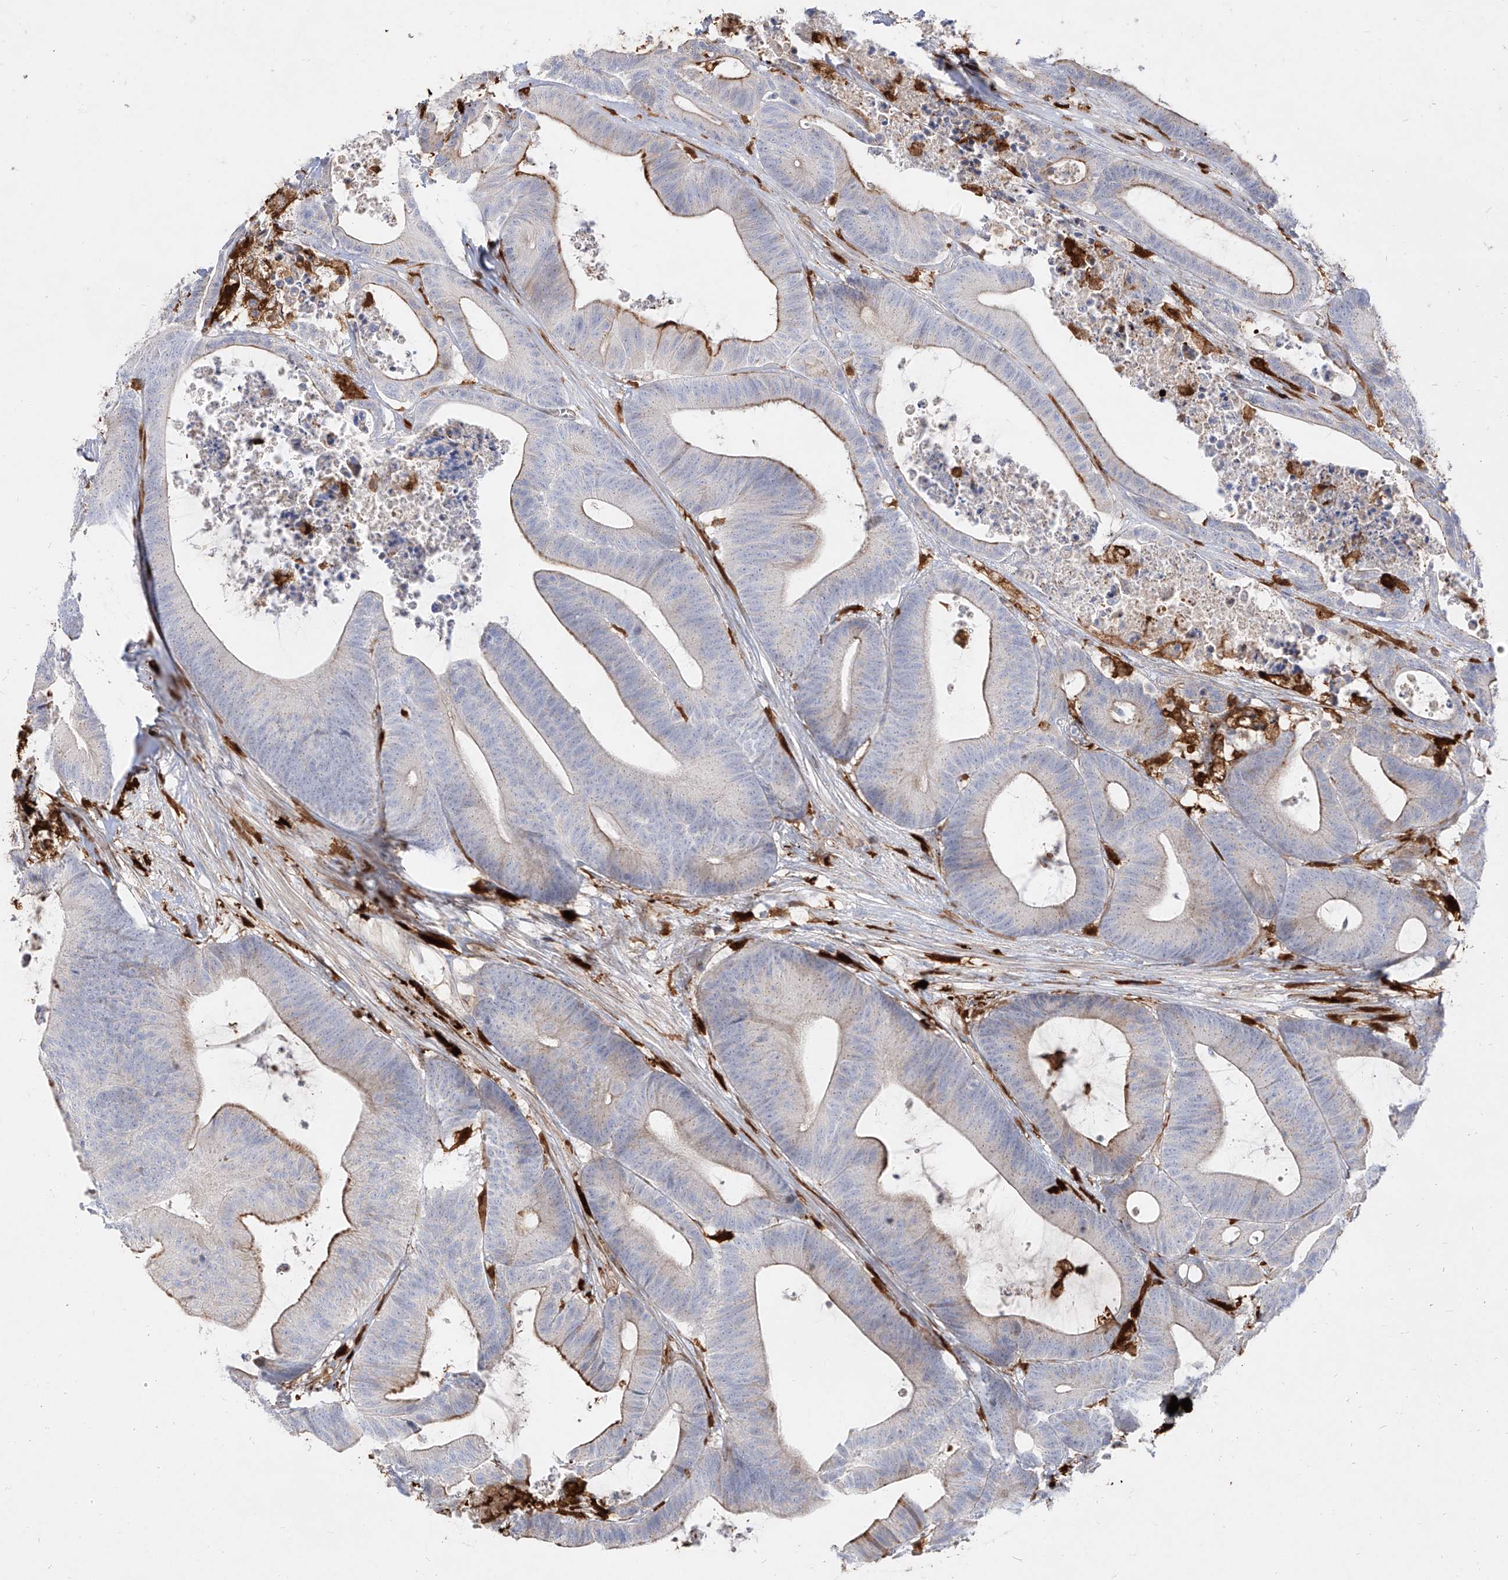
{"staining": {"intensity": "moderate", "quantity": "<25%", "location": "cytoplasmic/membranous"}, "tissue": "colorectal cancer", "cell_type": "Tumor cells", "image_type": "cancer", "snomed": [{"axis": "morphology", "description": "Adenocarcinoma, NOS"}, {"axis": "topography", "description": "Colon"}], "caption": "This histopathology image shows IHC staining of human colorectal adenocarcinoma, with low moderate cytoplasmic/membranous positivity in approximately <25% of tumor cells.", "gene": "KYNU", "patient": {"sex": "female", "age": 84}}